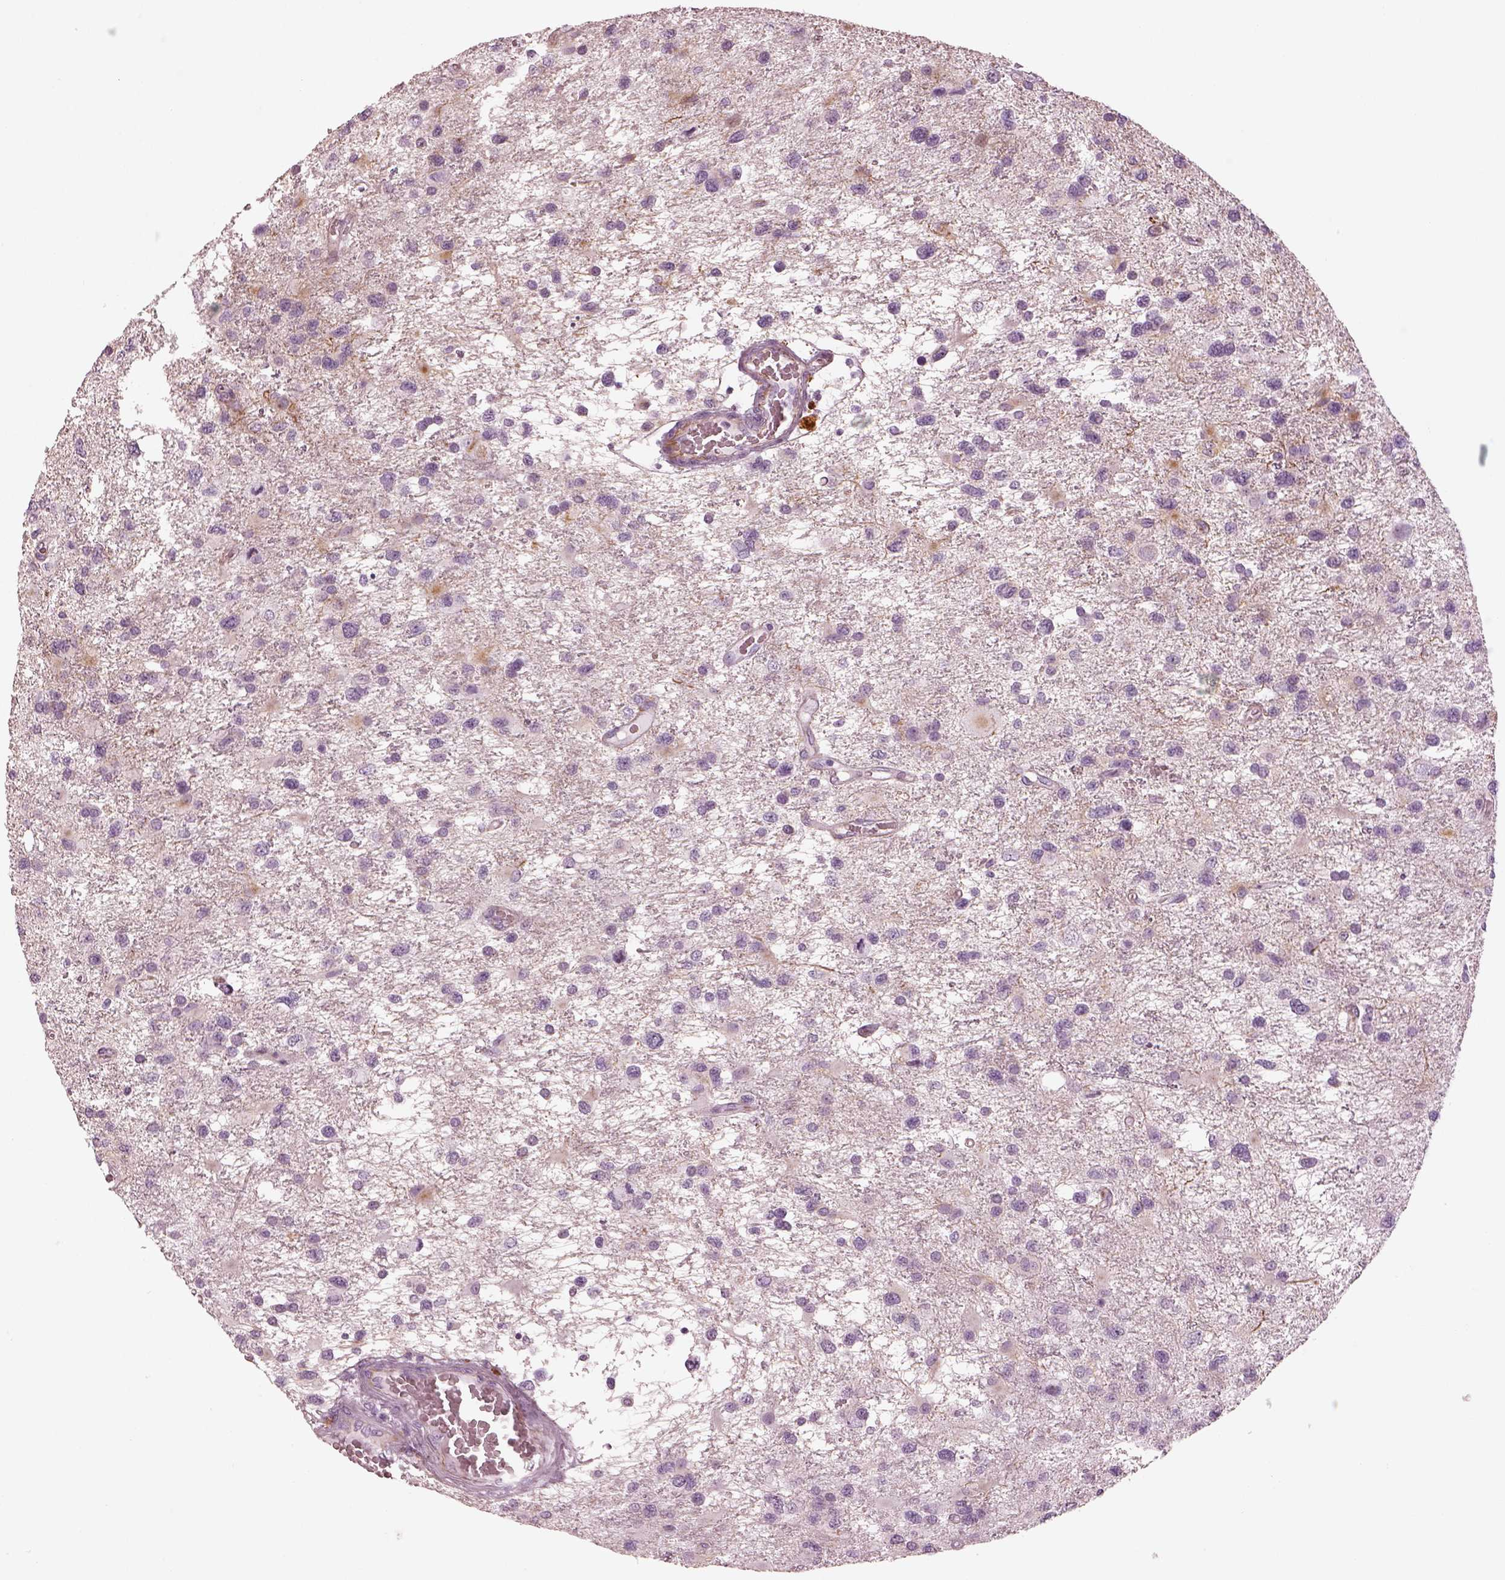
{"staining": {"intensity": "negative", "quantity": "none", "location": "none"}, "tissue": "glioma", "cell_type": "Tumor cells", "image_type": "cancer", "snomed": [{"axis": "morphology", "description": "Glioma, malignant, NOS"}, {"axis": "morphology", "description": "Glioma, malignant, High grade"}, {"axis": "topography", "description": "Brain"}], "caption": "This is a photomicrograph of immunohistochemistry staining of high-grade glioma (malignant), which shows no expression in tumor cells.", "gene": "OPN4", "patient": {"sex": "female", "age": 71}}